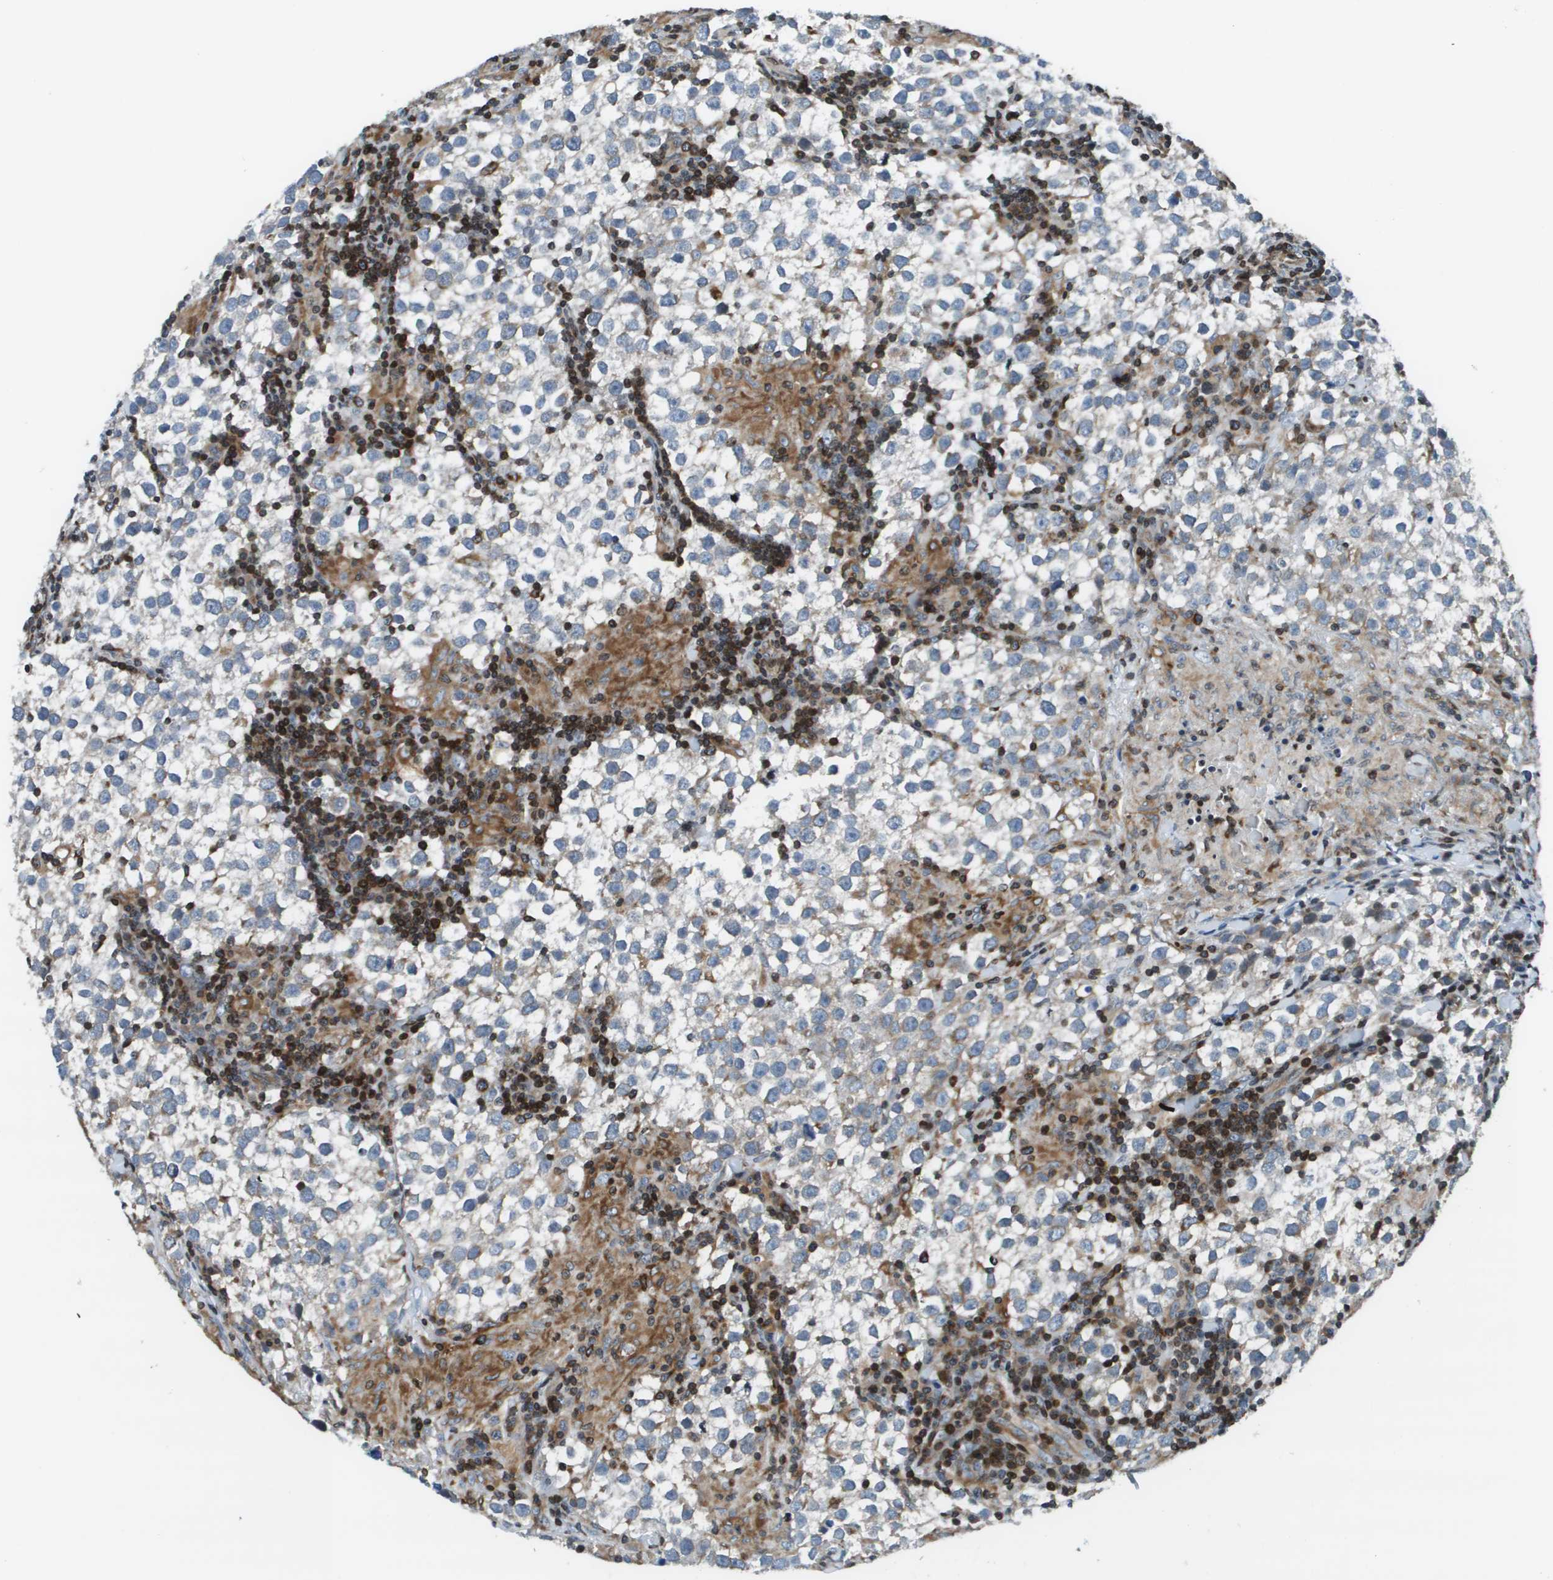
{"staining": {"intensity": "negative", "quantity": "none", "location": "none"}, "tissue": "testis cancer", "cell_type": "Tumor cells", "image_type": "cancer", "snomed": [{"axis": "morphology", "description": "Seminoma, NOS"}, {"axis": "morphology", "description": "Carcinoma, Embryonal, NOS"}, {"axis": "topography", "description": "Testis"}], "caption": "This micrograph is of testis cancer (embryonal carcinoma) stained with immunohistochemistry (IHC) to label a protein in brown with the nuclei are counter-stained blue. There is no staining in tumor cells.", "gene": "ESYT1", "patient": {"sex": "male", "age": 36}}